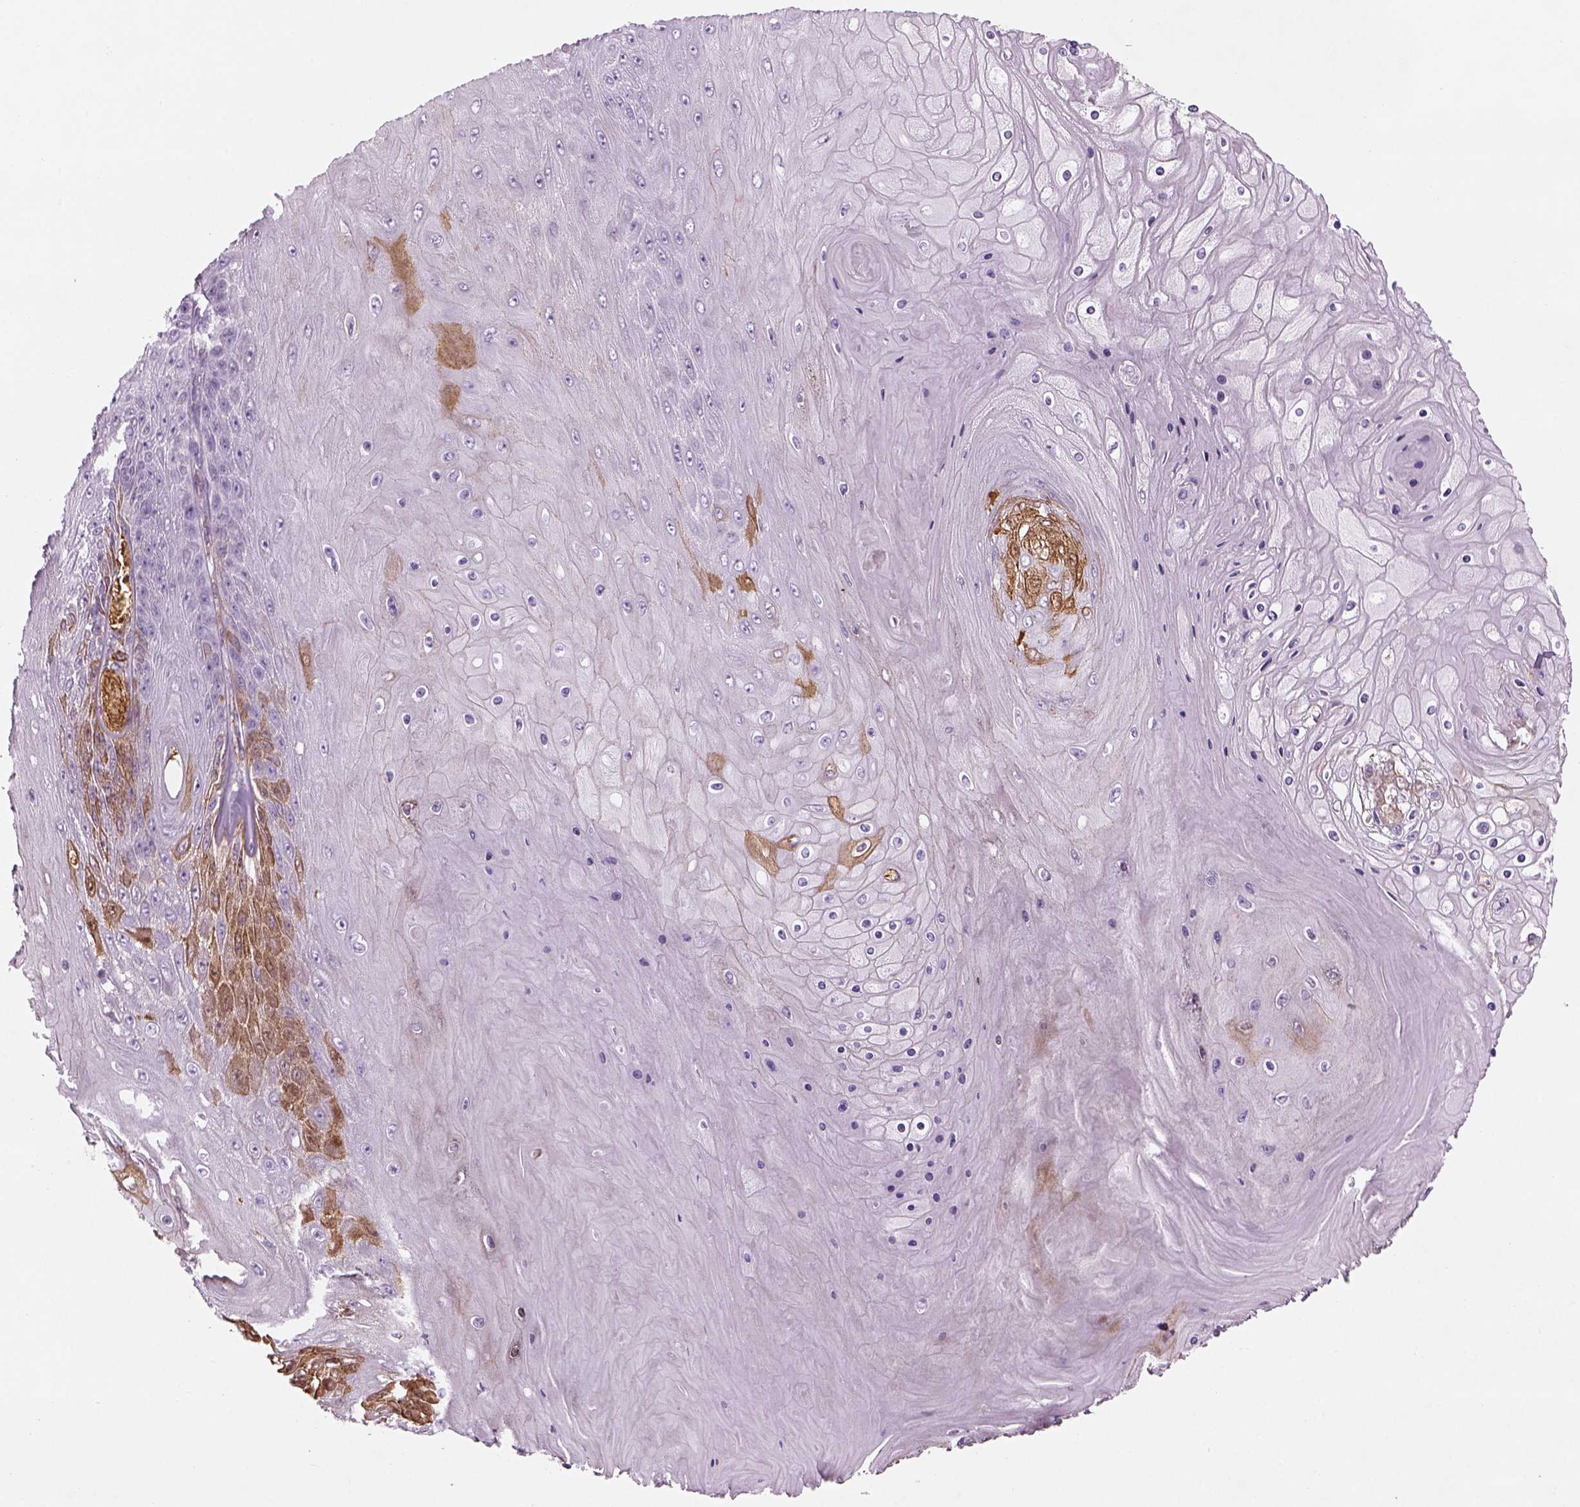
{"staining": {"intensity": "negative", "quantity": "none", "location": "none"}, "tissue": "skin cancer", "cell_type": "Tumor cells", "image_type": "cancer", "snomed": [{"axis": "morphology", "description": "Squamous cell carcinoma, NOS"}, {"axis": "topography", "description": "Skin"}], "caption": "Immunohistochemical staining of human skin cancer (squamous cell carcinoma) shows no significant expression in tumor cells.", "gene": "PABPC1L2B", "patient": {"sex": "male", "age": 62}}